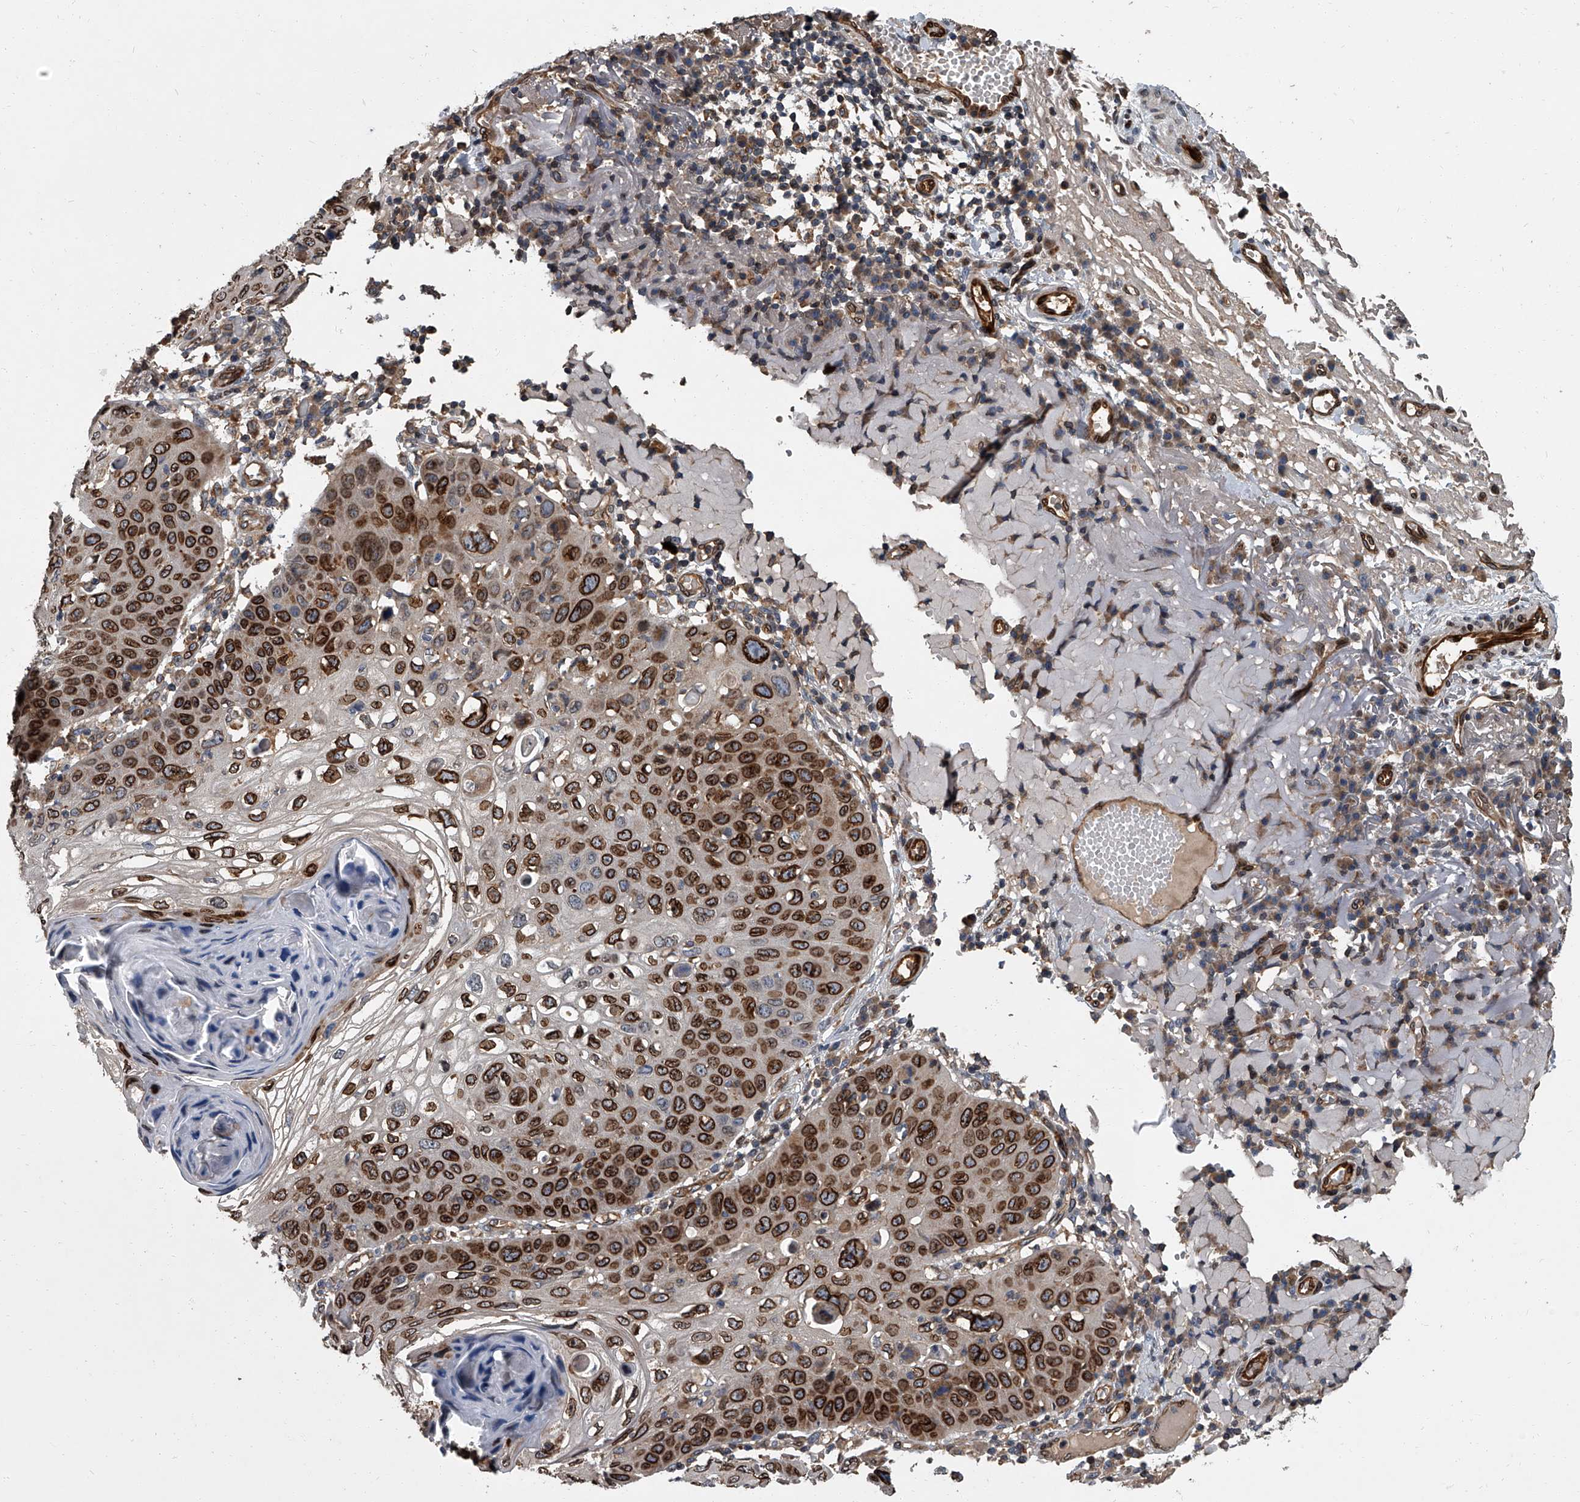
{"staining": {"intensity": "strong", "quantity": ">75%", "location": "cytoplasmic/membranous,nuclear"}, "tissue": "skin cancer", "cell_type": "Tumor cells", "image_type": "cancer", "snomed": [{"axis": "morphology", "description": "Squamous cell carcinoma, NOS"}, {"axis": "topography", "description": "Skin"}], "caption": "Immunohistochemistry (IHC) image of neoplastic tissue: squamous cell carcinoma (skin) stained using IHC exhibits high levels of strong protein expression localized specifically in the cytoplasmic/membranous and nuclear of tumor cells, appearing as a cytoplasmic/membranous and nuclear brown color.", "gene": "LRRC8C", "patient": {"sex": "female", "age": 90}}